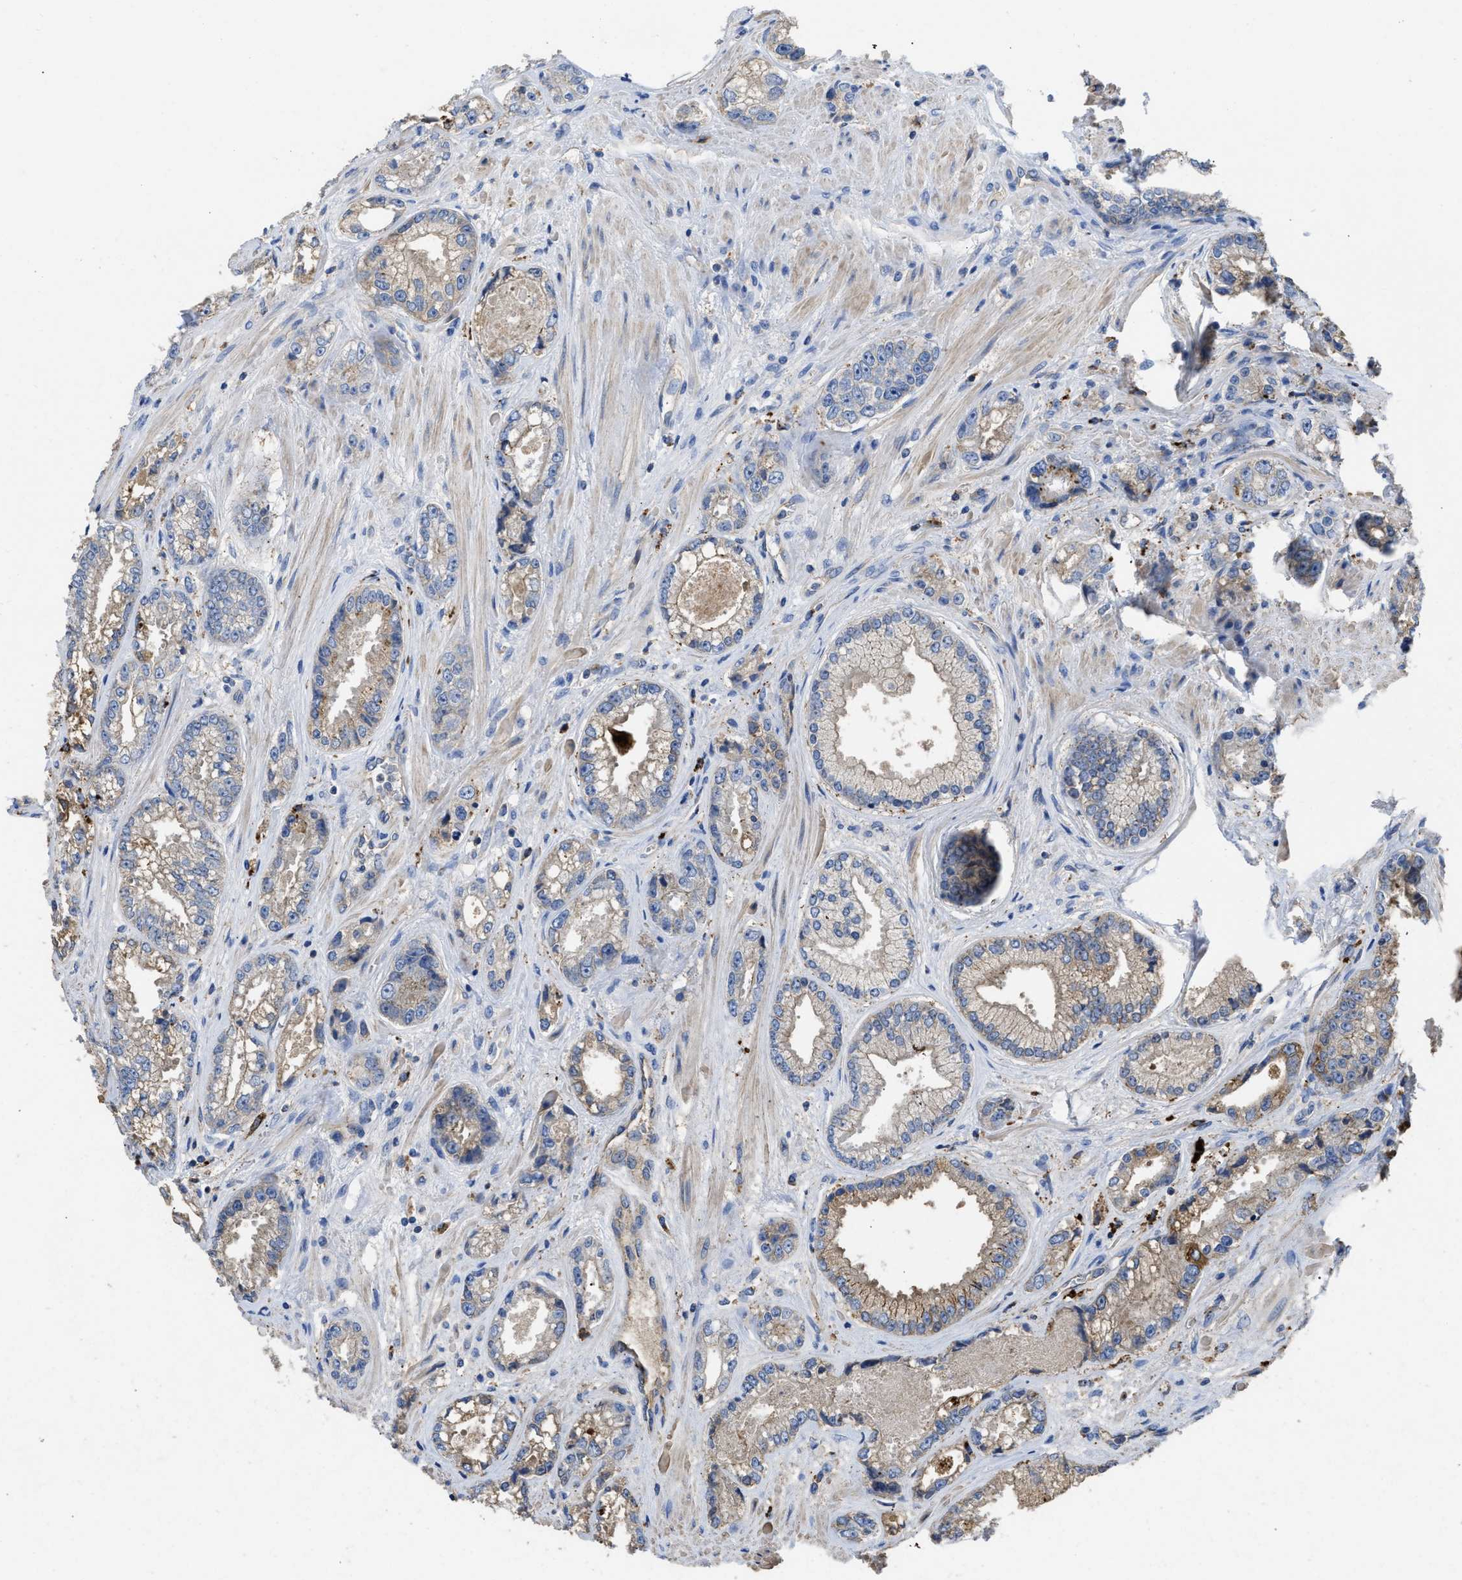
{"staining": {"intensity": "weak", "quantity": "<25%", "location": "cytoplasmic/membranous"}, "tissue": "prostate cancer", "cell_type": "Tumor cells", "image_type": "cancer", "snomed": [{"axis": "morphology", "description": "Adenocarcinoma, High grade"}, {"axis": "topography", "description": "Prostate"}], "caption": "A histopathology image of prostate cancer (high-grade adenocarcinoma) stained for a protein demonstrates no brown staining in tumor cells.", "gene": "USP4", "patient": {"sex": "male", "age": 61}}